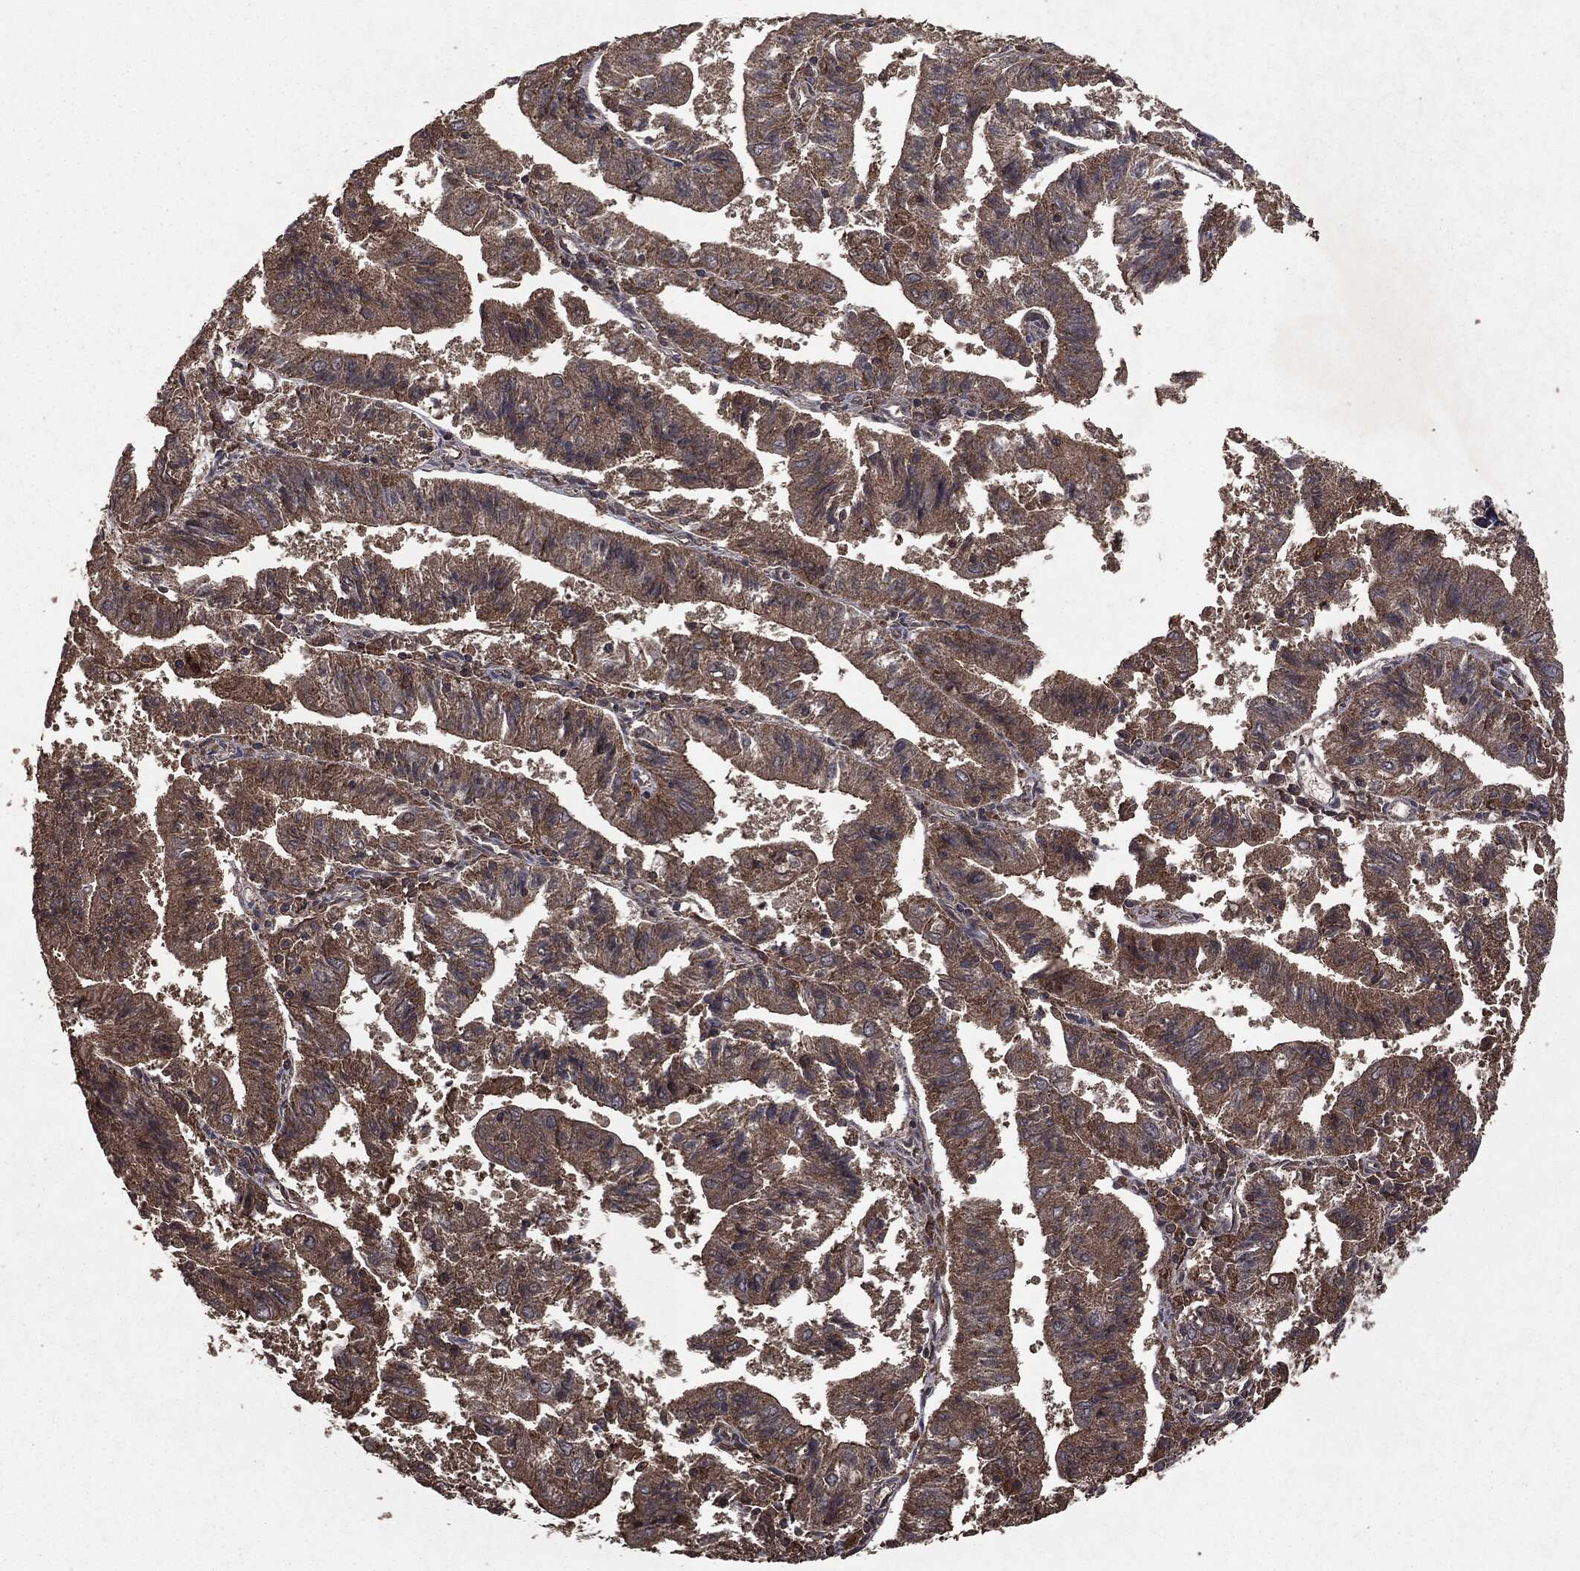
{"staining": {"intensity": "moderate", "quantity": ">75%", "location": "cytoplasmic/membranous"}, "tissue": "endometrial cancer", "cell_type": "Tumor cells", "image_type": "cancer", "snomed": [{"axis": "morphology", "description": "Adenocarcinoma, NOS"}, {"axis": "topography", "description": "Endometrium"}], "caption": "Endometrial cancer (adenocarcinoma) was stained to show a protein in brown. There is medium levels of moderate cytoplasmic/membranous positivity in approximately >75% of tumor cells.", "gene": "MTOR", "patient": {"sex": "female", "age": 82}}